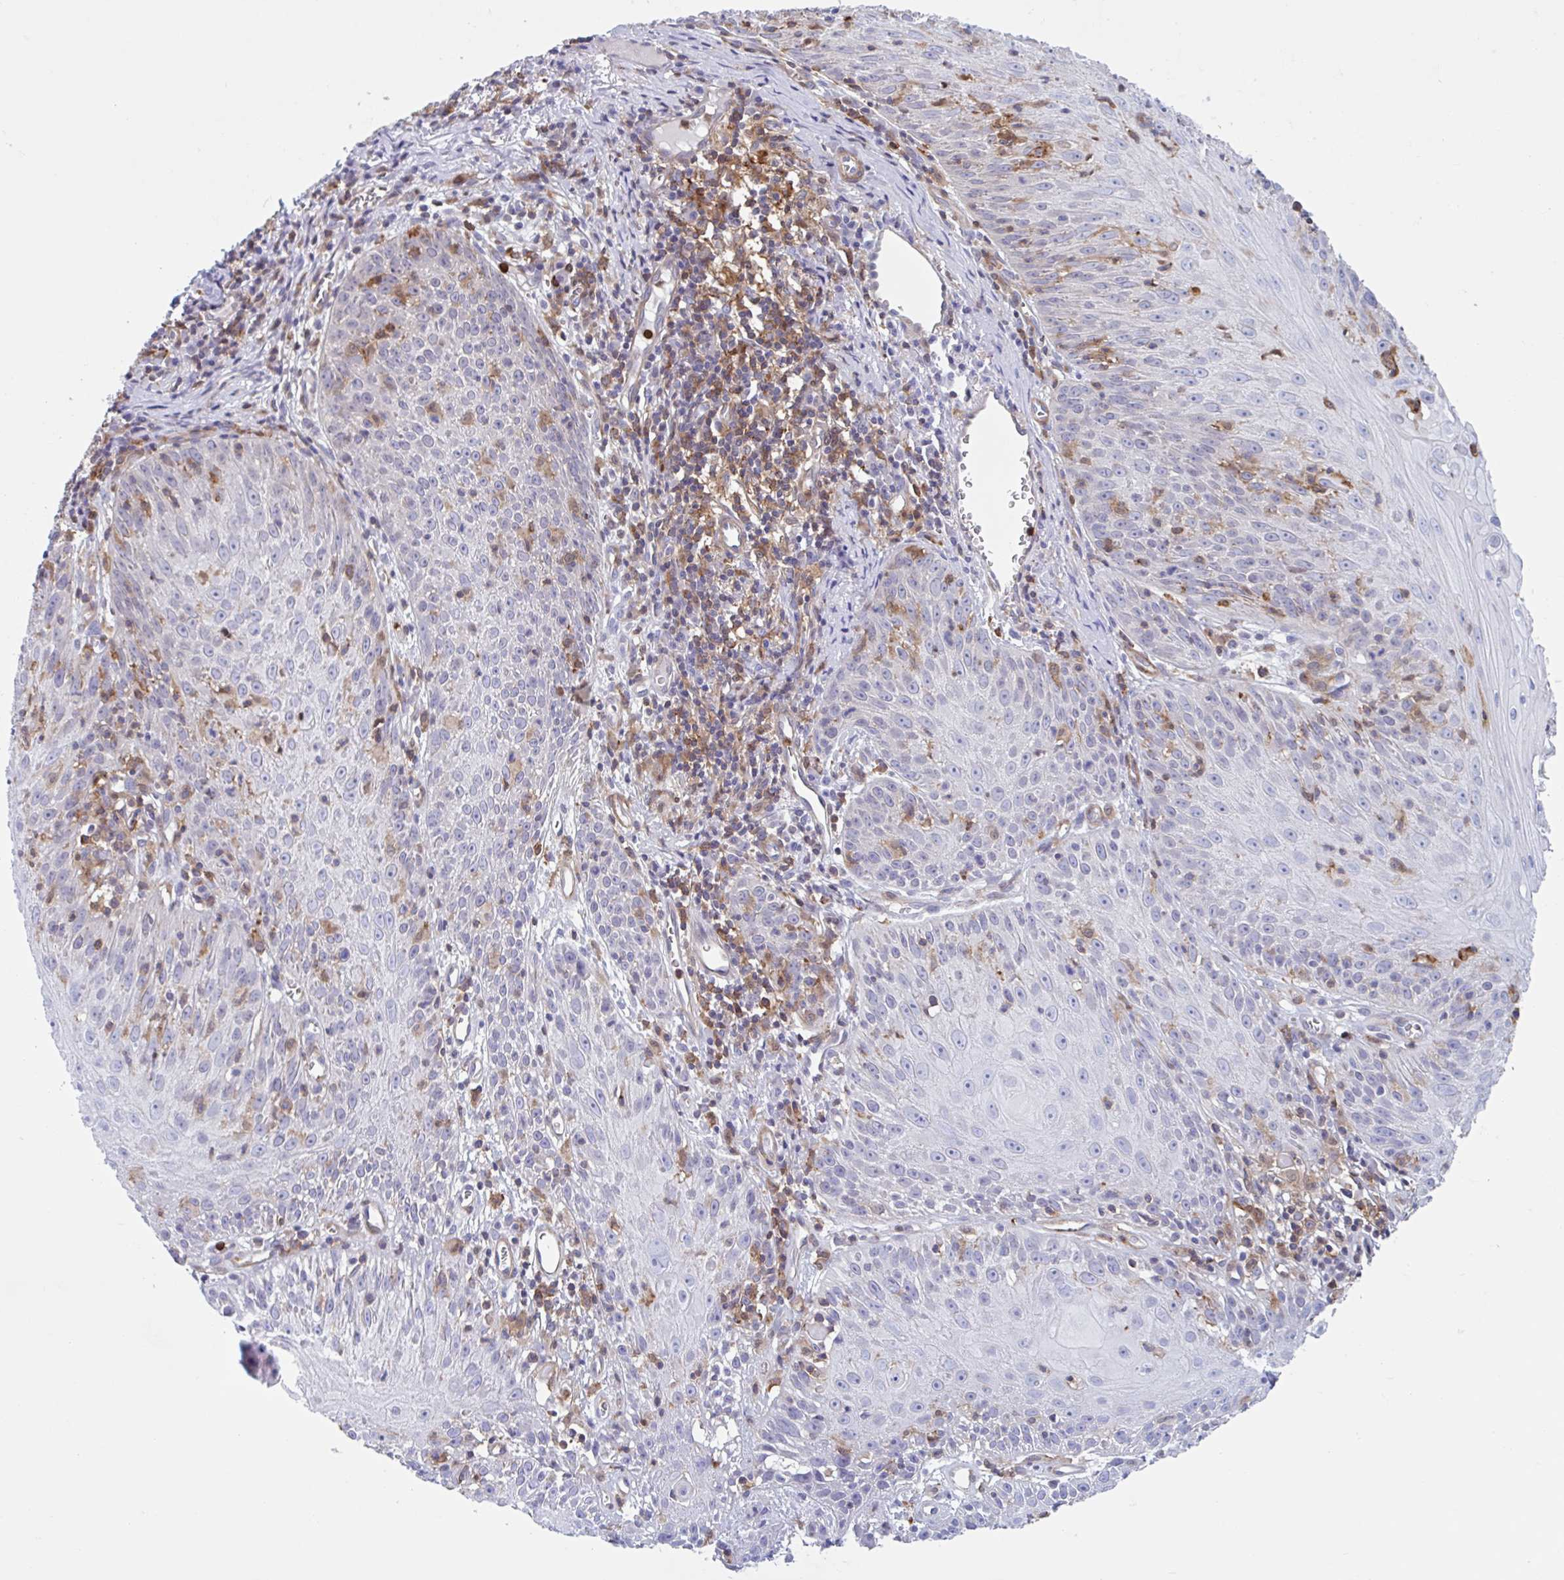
{"staining": {"intensity": "negative", "quantity": "none", "location": "none"}, "tissue": "skin cancer", "cell_type": "Tumor cells", "image_type": "cancer", "snomed": [{"axis": "morphology", "description": "Squamous cell carcinoma, NOS"}, {"axis": "topography", "description": "Skin"}, {"axis": "topography", "description": "Vulva"}], "caption": "Tumor cells are negative for brown protein staining in squamous cell carcinoma (skin). Brightfield microscopy of IHC stained with DAB (brown) and hematoxylin (blue), captured at high magnification.", "gene": "EFHD1", "patient": {"sex": "female", "age": 76}}